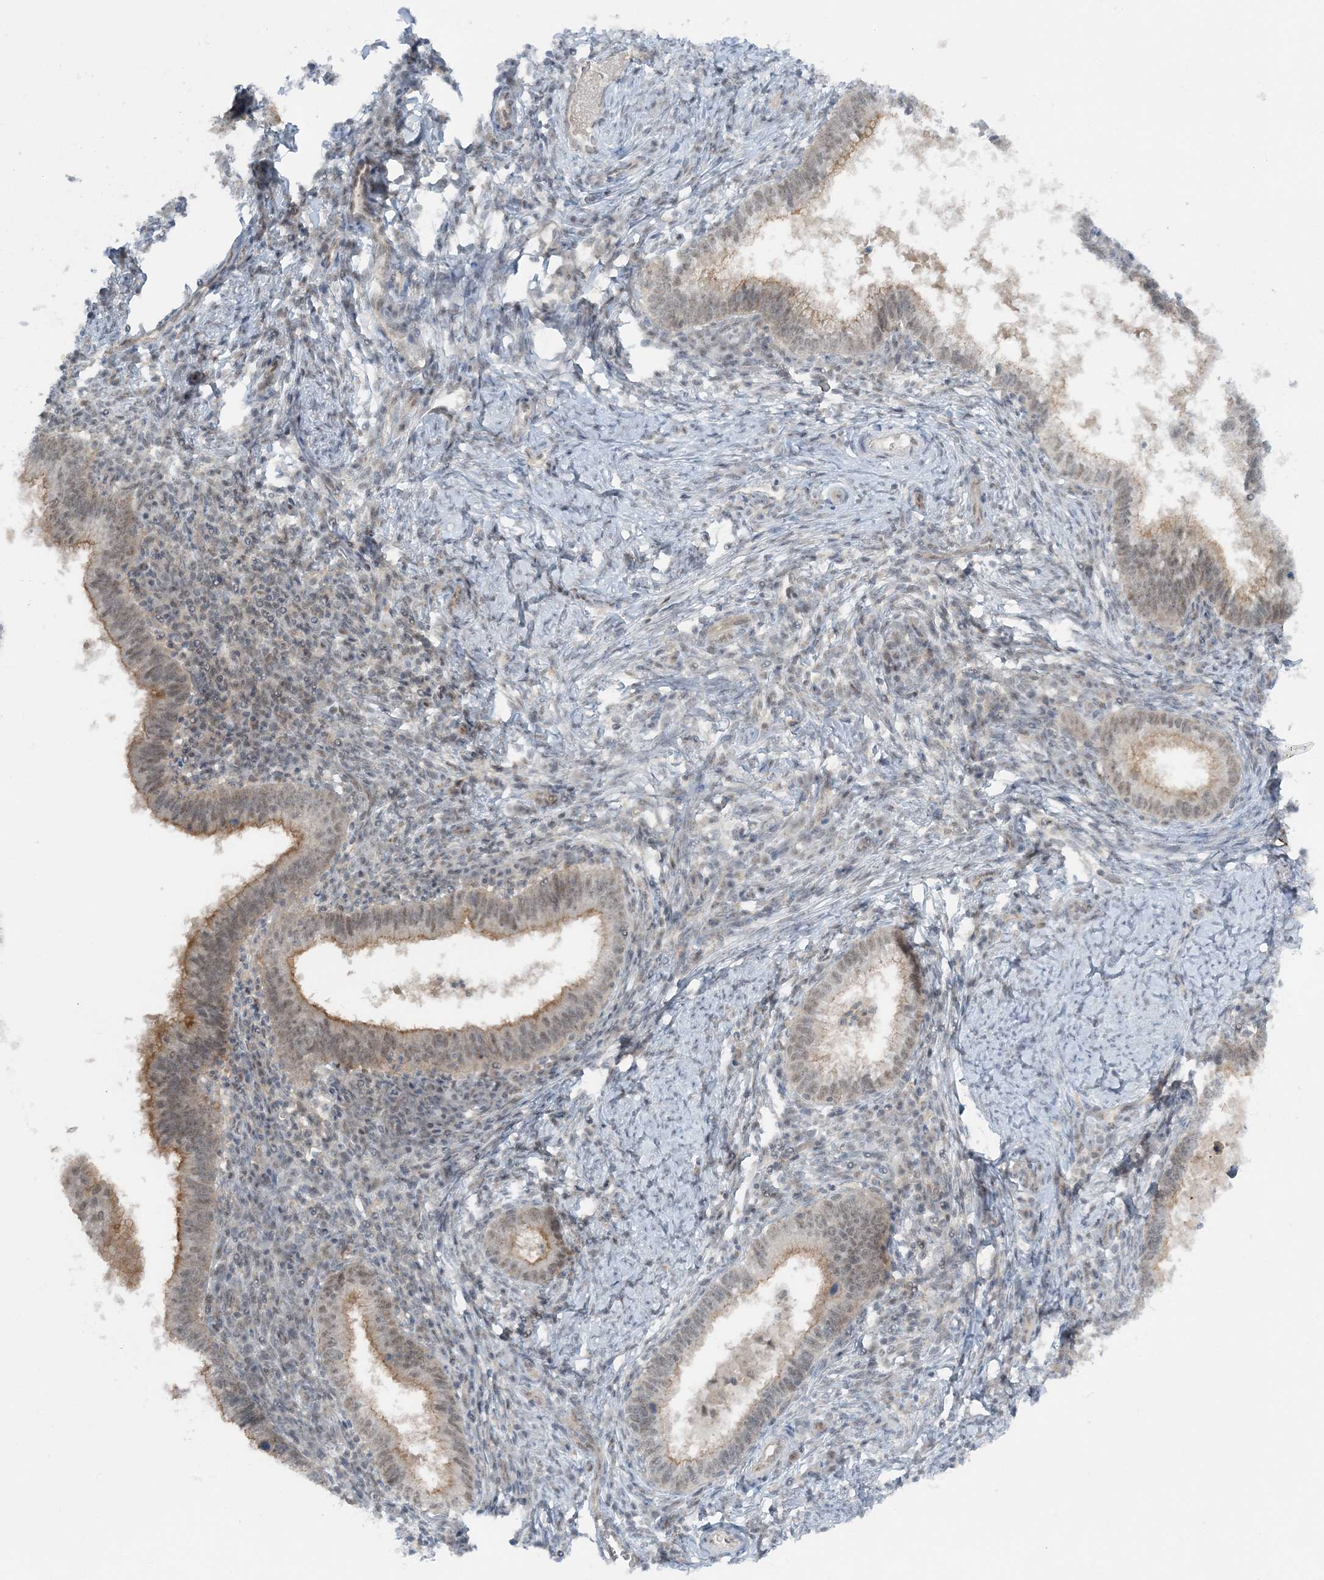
{"staining": {"intensity": "moderate", "quantity": "25%-75%", "location": "cytoplasmic/membranous"}, "tissue": "cervical cancer", "cell_type": "Tumor cells", "image_type": "cancer", "snomed": [{"axis": "morphology", "description": "Adenocarcinoma, NOS"}, {"axis": "topography", "description": "Cervix"}], "caption": "A high-resolution histopathology image shows immunohistochemistry staining of adenocarcinoma (cervical), which shows moderate cytoplasmic/membranous positivity in approximately 25%-75% of tumor cells.", "gene": "ATP11A", "patient": {"sex": "female", "age": 36}}